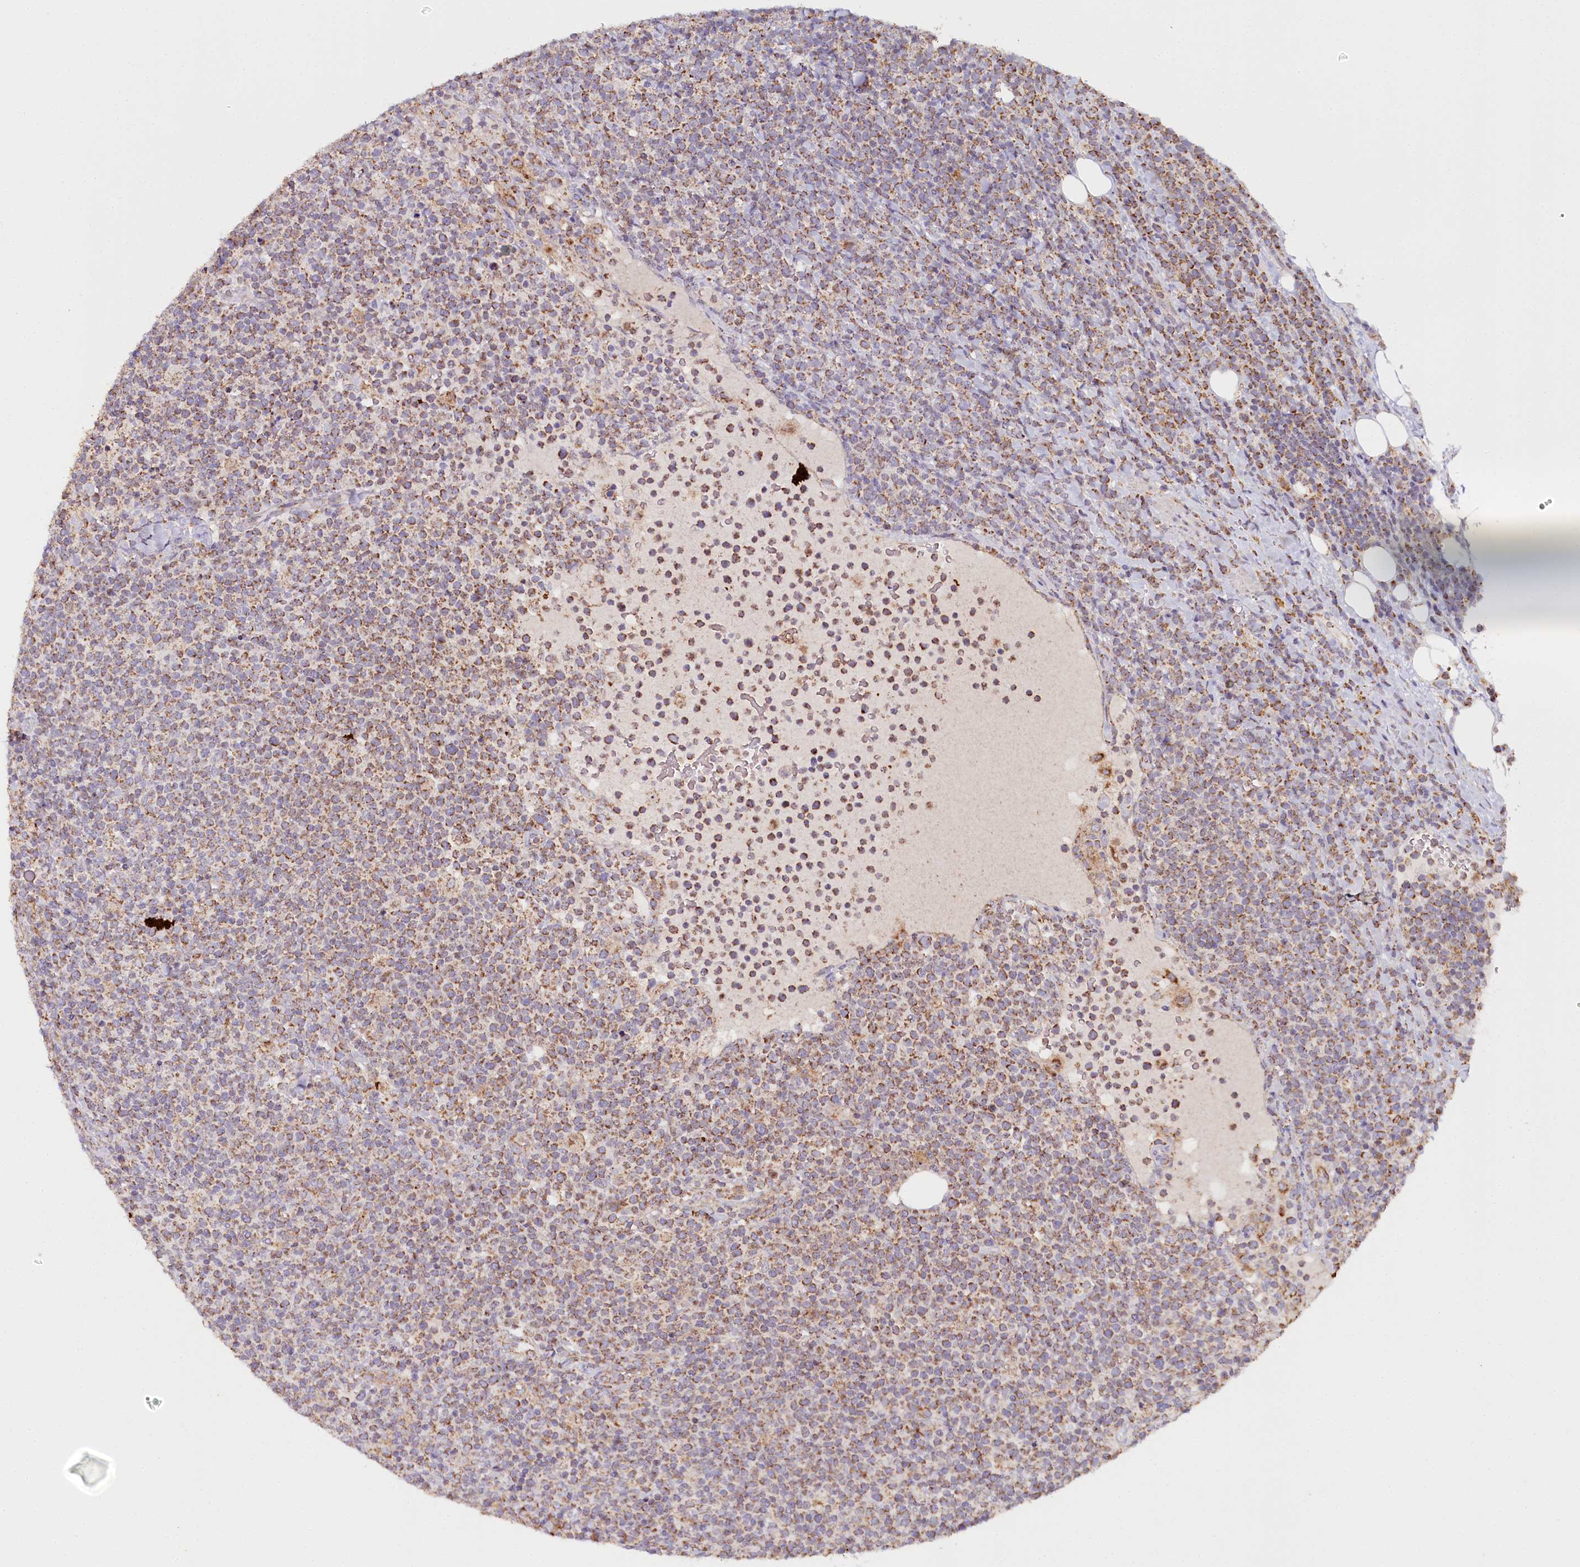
{"staining": {"intensity": "moderate", "quantity": ">75%", "location": "cytoplasmic/membranous"}, "tissue": "lymphoma", "cell_type": "Tumor cells", "image_type": "cancer", "snomed": [{"axis": "morphology", "description": "Malignant lymphoma, non-Hodgkin's type, High grade"}, {"axis": "topography", "description": "Lymph node"}], "caption": "This micrograph reveals lymphoma stained with immunohistochemistry to label a protein in brown. The cytoplasmic/membranous of tumor cells show moderate positivity for the protein. Nuclei are counter-stained blue.", "gene": "MMP25", "patient": {"sex": "male", "age": 61}}